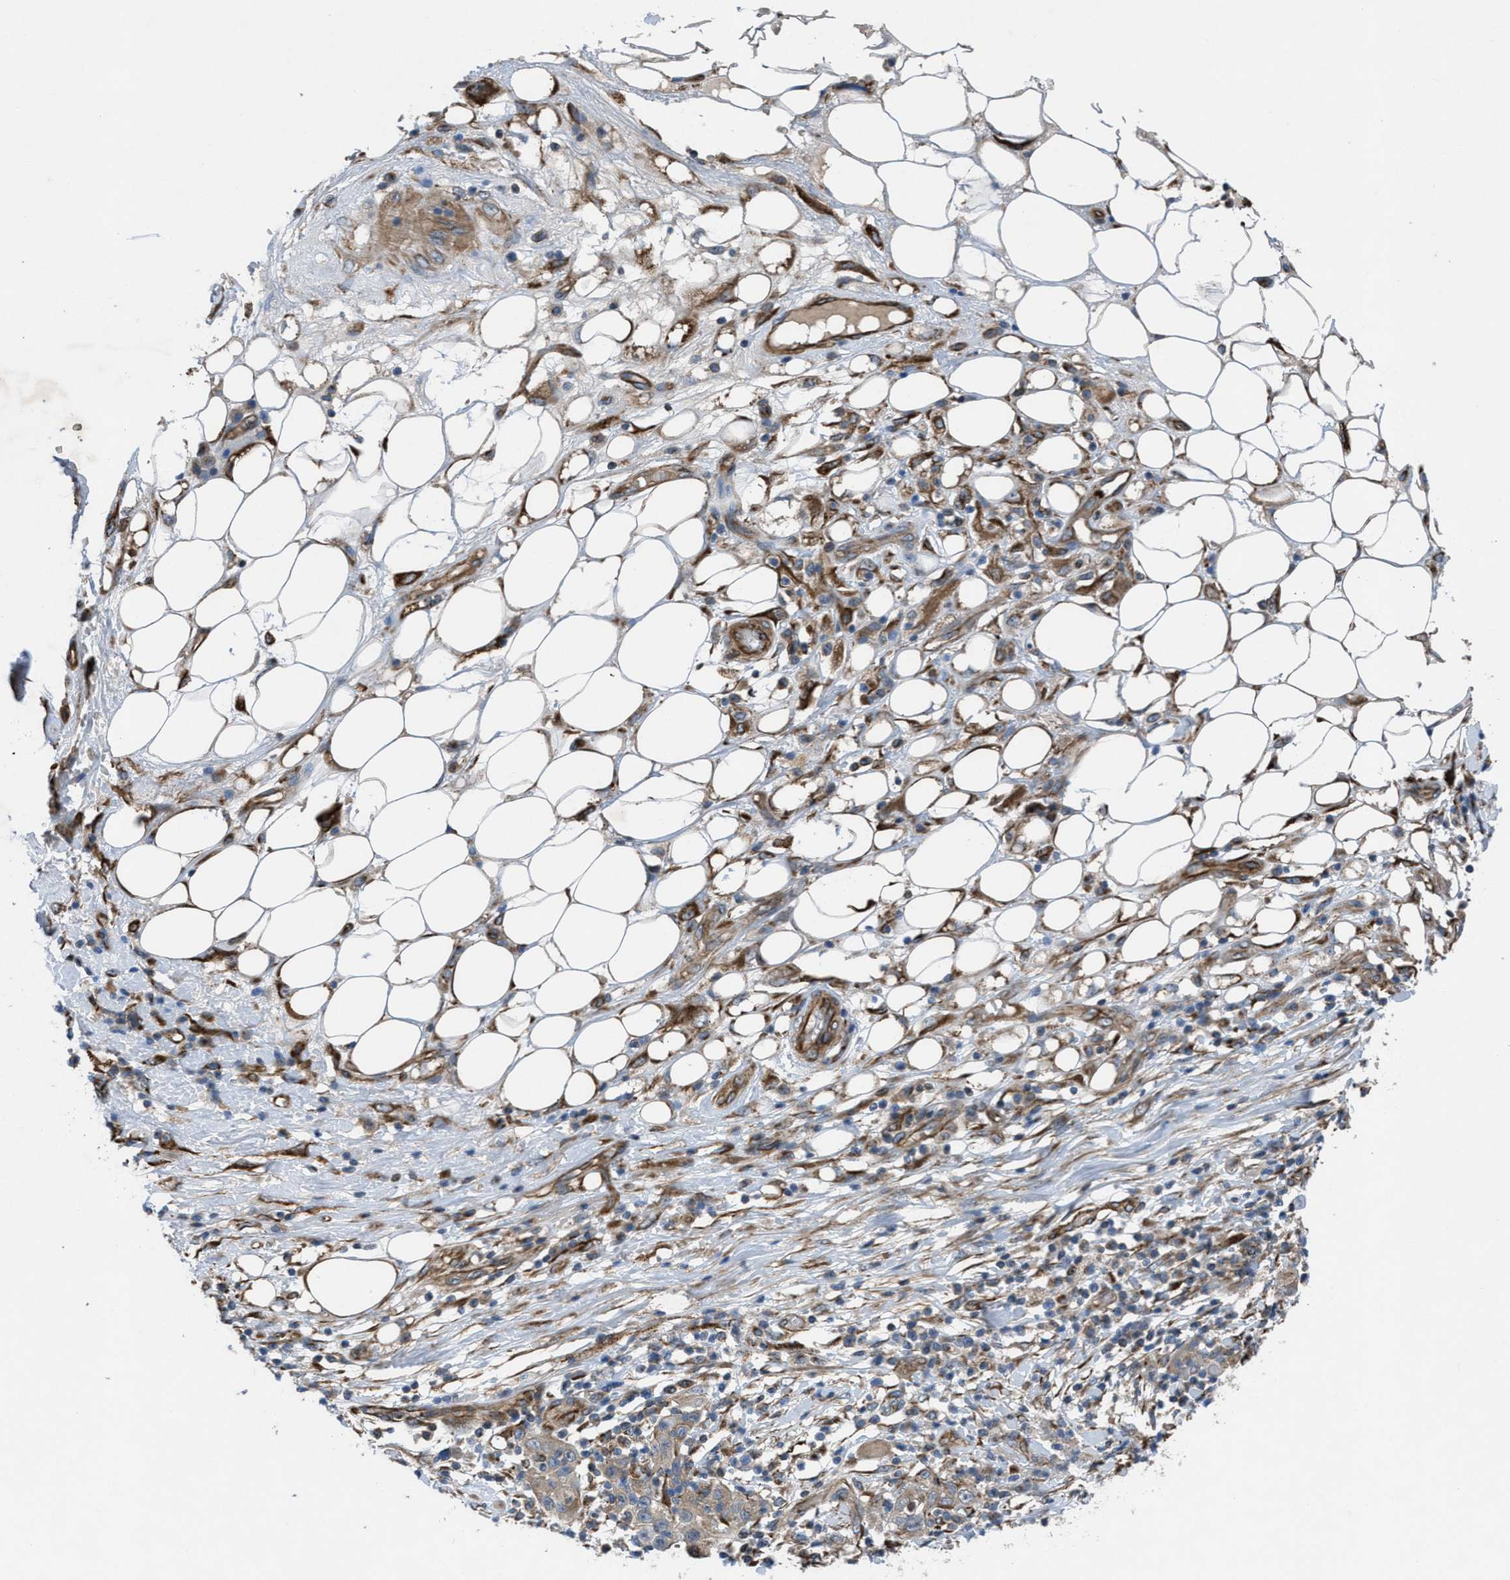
{"staining": {"intensity": "weak", "quantity": "25%-75%", "location": "cytoplasmic/membranous"}, "tissue": "skin cancer", "cell_type": "Tumor cells", "image_type": "cancer", "snomed": [{"axis": "morphology", "description": "Squamous cell carcinoma, NOS"}, {"axis": "topography", "description": "Skin"}], "caption": "This image shows immunohistochemistry (IHC) staining of human squamous cell carcinoma (skin), with low weak cytoplasmic/membranous staining in about 25%-75% of tumor cells.", "gene": "SLC6A9", "patient": {"sex": "female", "age": 88}}